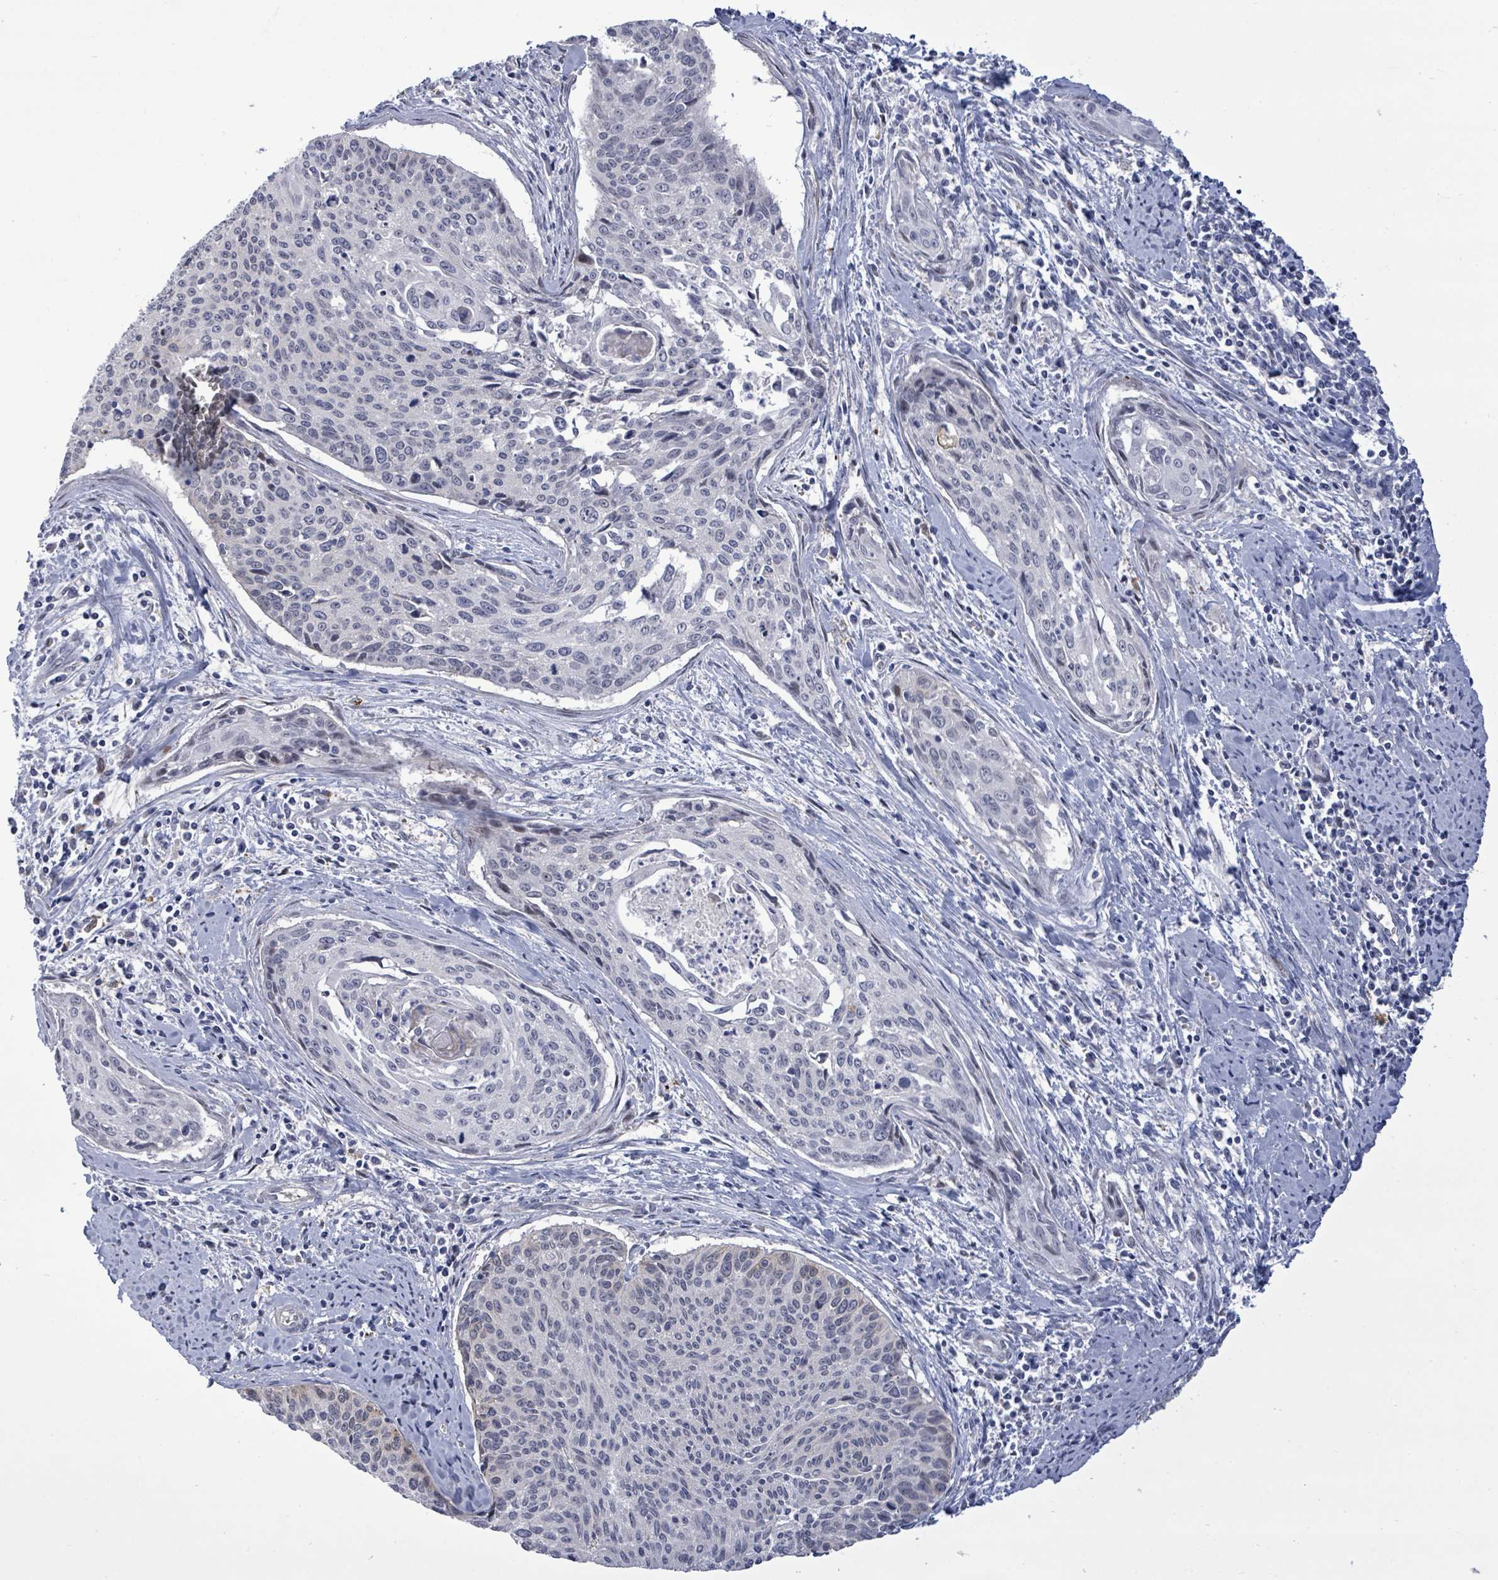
{"staining": {"intensity": "negative", "quantity": "none", "location": "none"}, "tissue": "cervical cancer", "cell_type": "Tumor cells", "image_type": "cancer", "snomed": [{"axis": "morphology", "description": "Squamous cell carcinoma, NOS"}, {"axis": "topography", "description": "Cervix"}], "caption": "Tumor cells are negative for protein expression in human cervical cancer. (Brightfield microscopy of DAB (3,3'-diaminobenzidine) IHC at high magnification).", "gene": "CT45A5", "patient": {"sex": "female", "age": 55}}